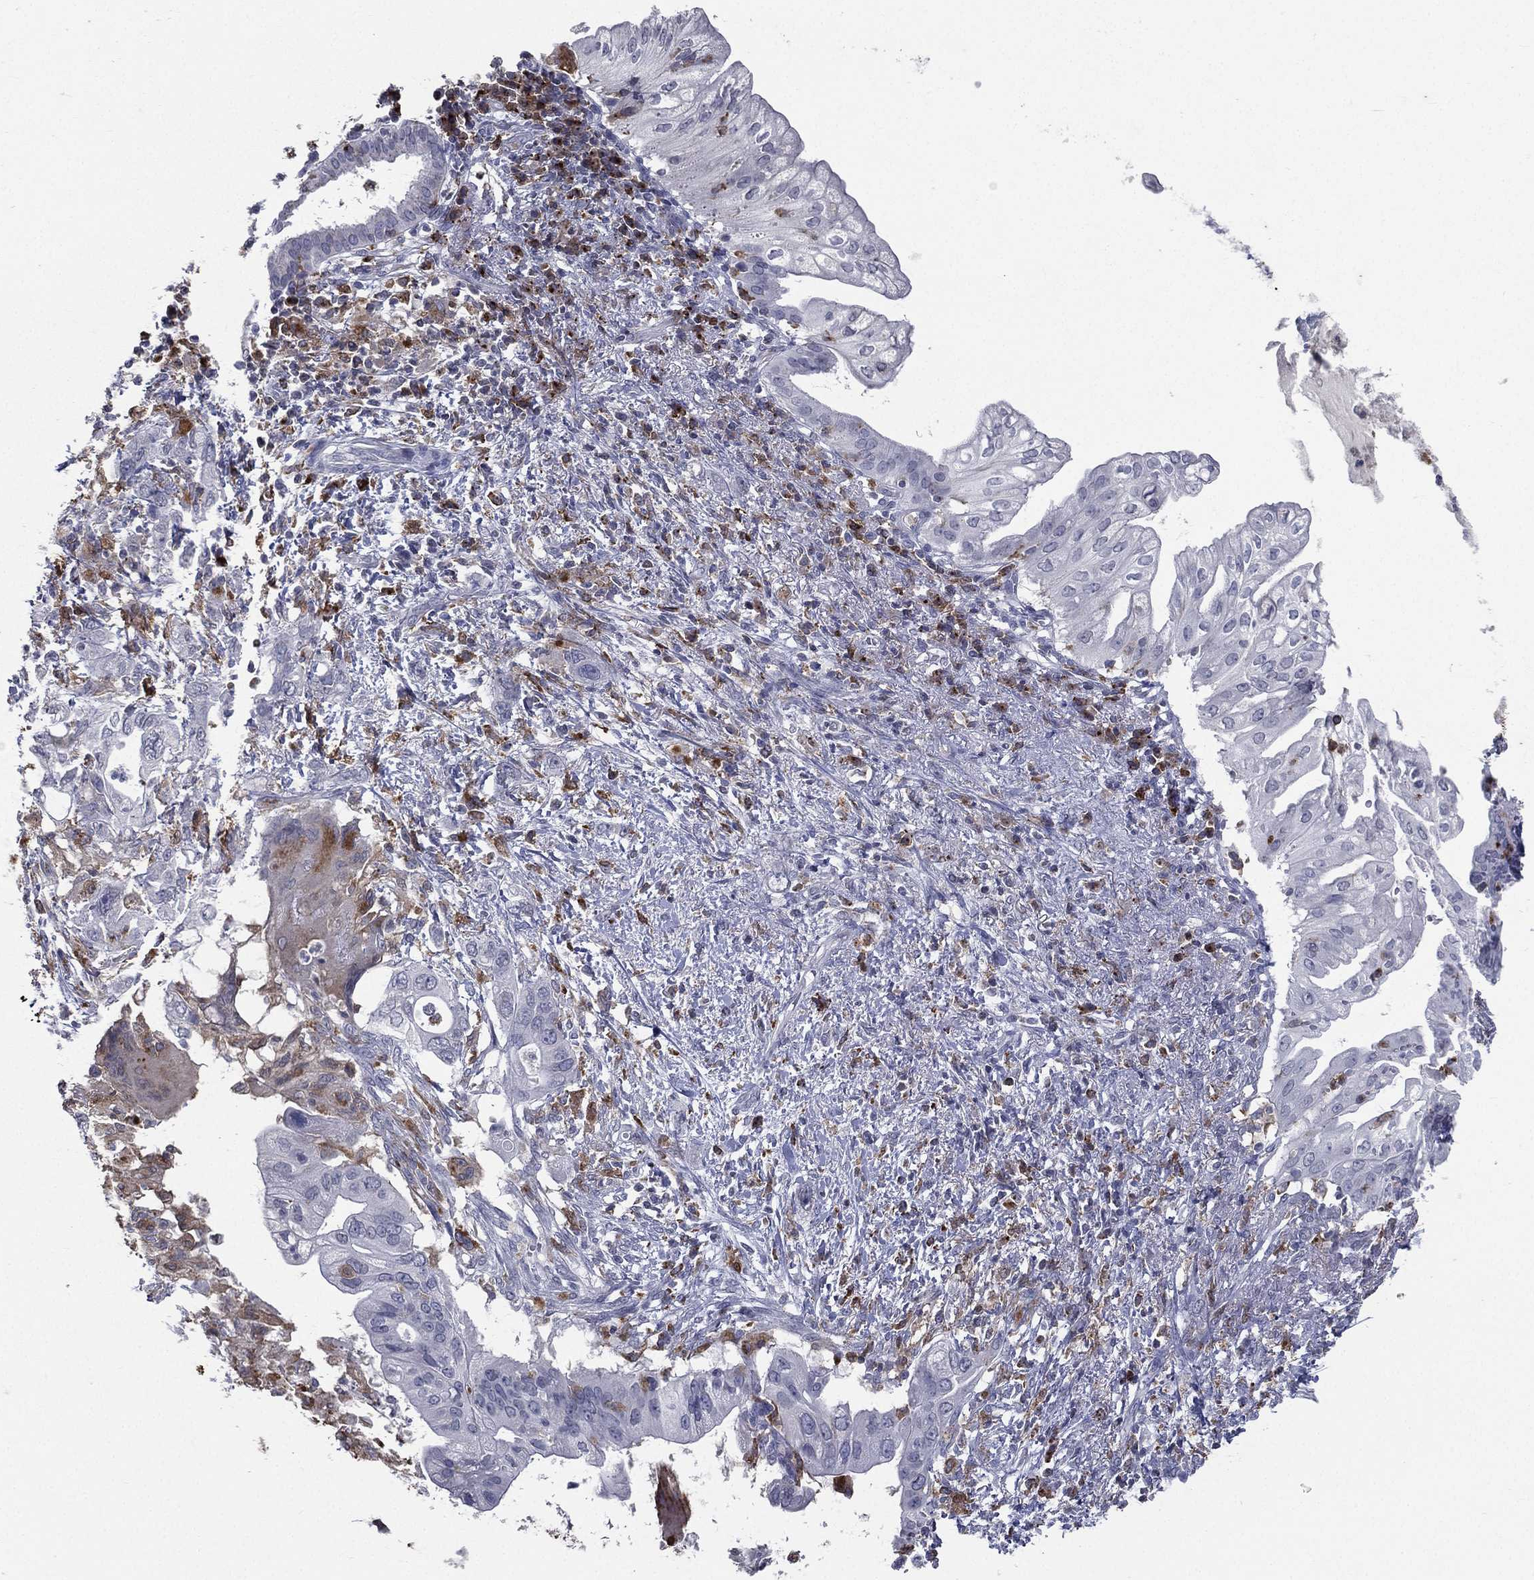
{"staining": {"intensity": "negative", "quantity": "none", "location": "none"}, "tissue": "pancreatic cancer", "cell_type": "Tumor cells", "image_type": "cancer", "snomed": [{"axis": "morphology", "description": "Adenocarcinoma, NOS"}, {"axis": "topography", "description": "Pancreas"}], "caption": "Immunohistochemistry (IHC) photomicrograph of pancreatic cancer (adenocarcinoma) stained for a protein (brown), which exhibits no staining in tumor cells.", "gene": "EVI2B", "patient": {"sex": "female", "age": 72}}